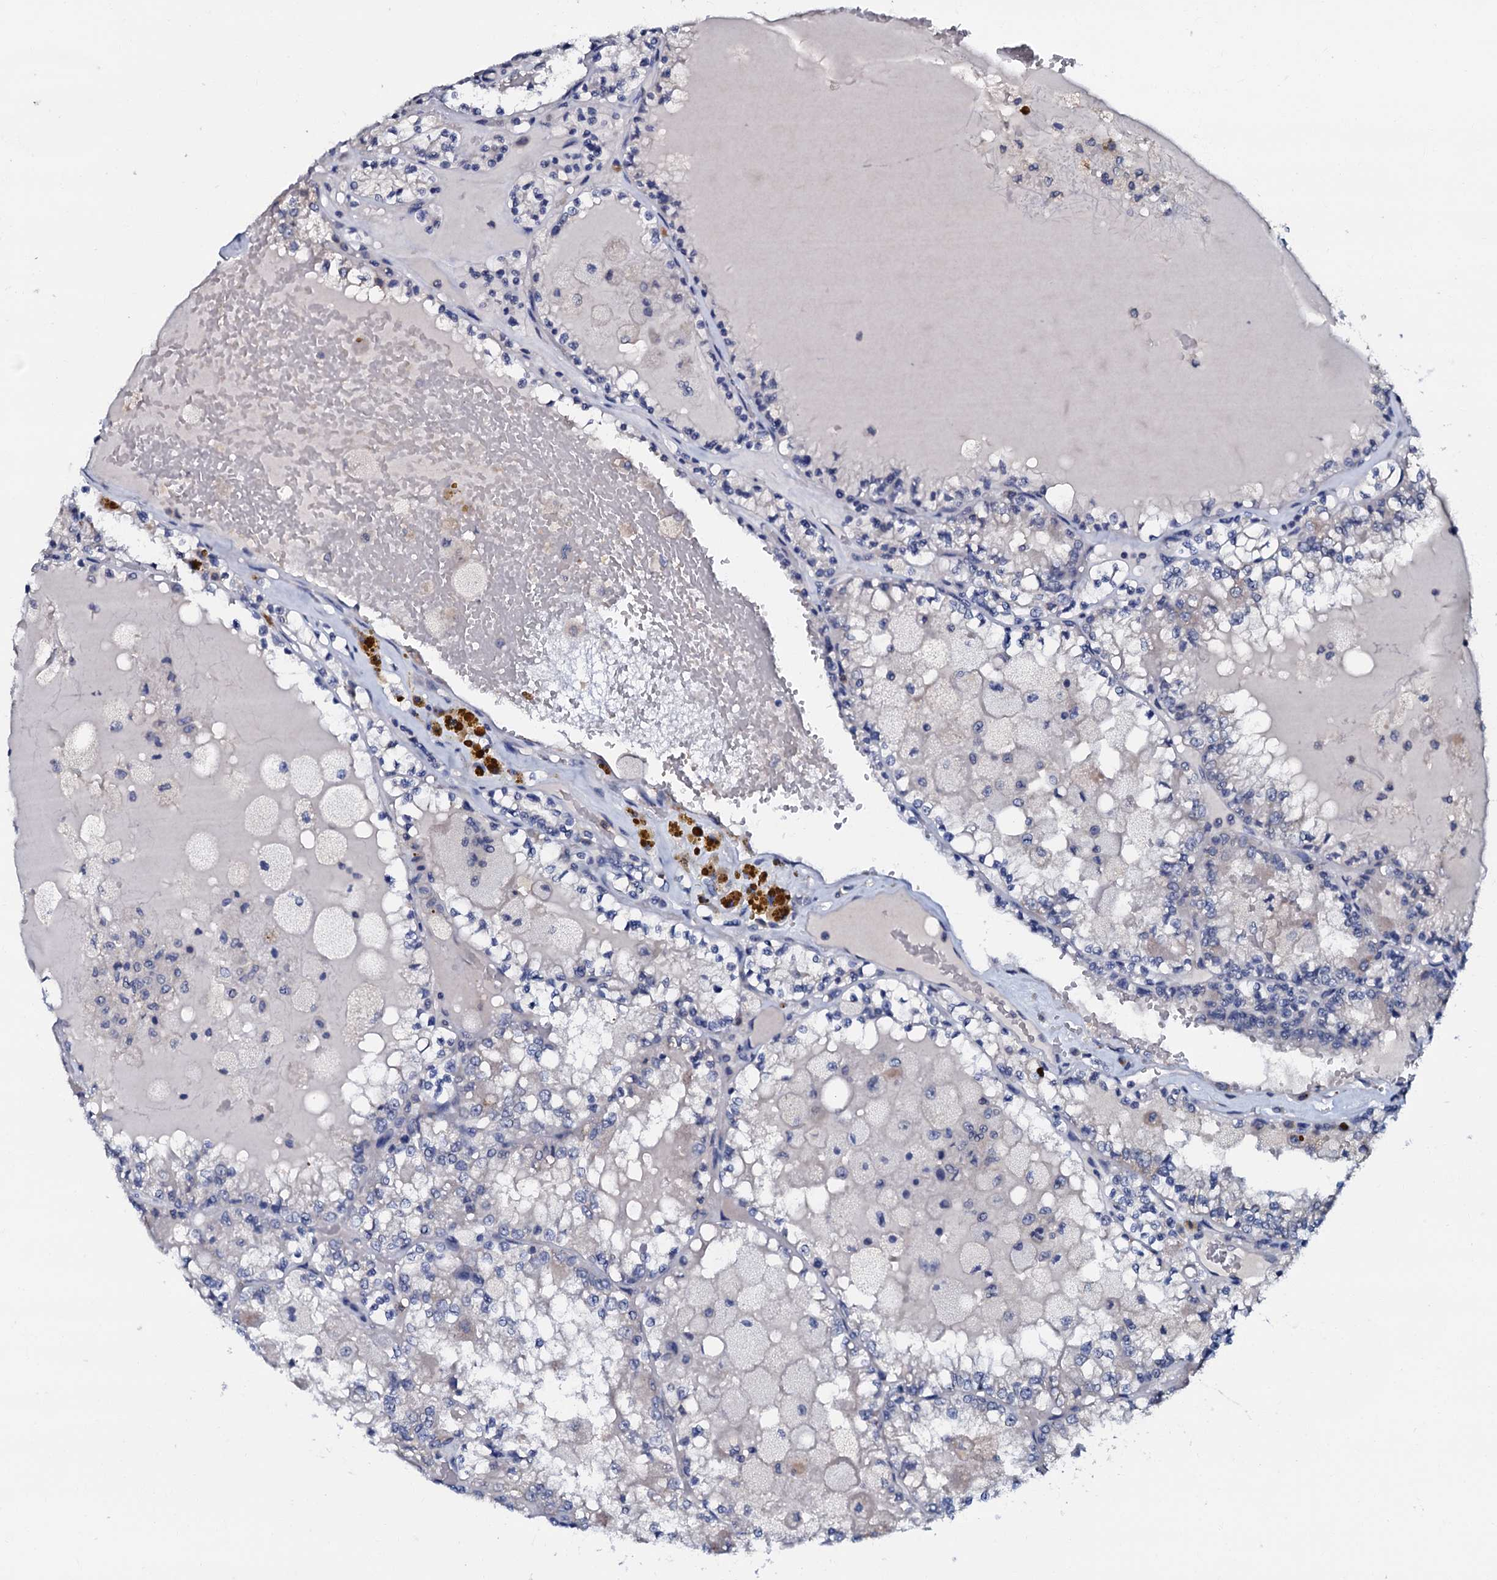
{"staining": {"intensity": "negative", "quantity": "none", "location": "none"}, "tissue": "renal cancer", "cell_type": "Tumor cells", "image_type": "cancer", "snomed": [{"axis": "morphology", "description": "Adenocarcinoma, NOS"}, {"axis": "topography", "description": "Kidney"}], "caption": "Immunohistochemistry (IHC) photomicrograph of human renal adenocarcinoma stained for a protein (brown), which reveals no staining in tumor cells.", "gene": "CPNE2", "patient": {"sex": "female", "age": 56}}